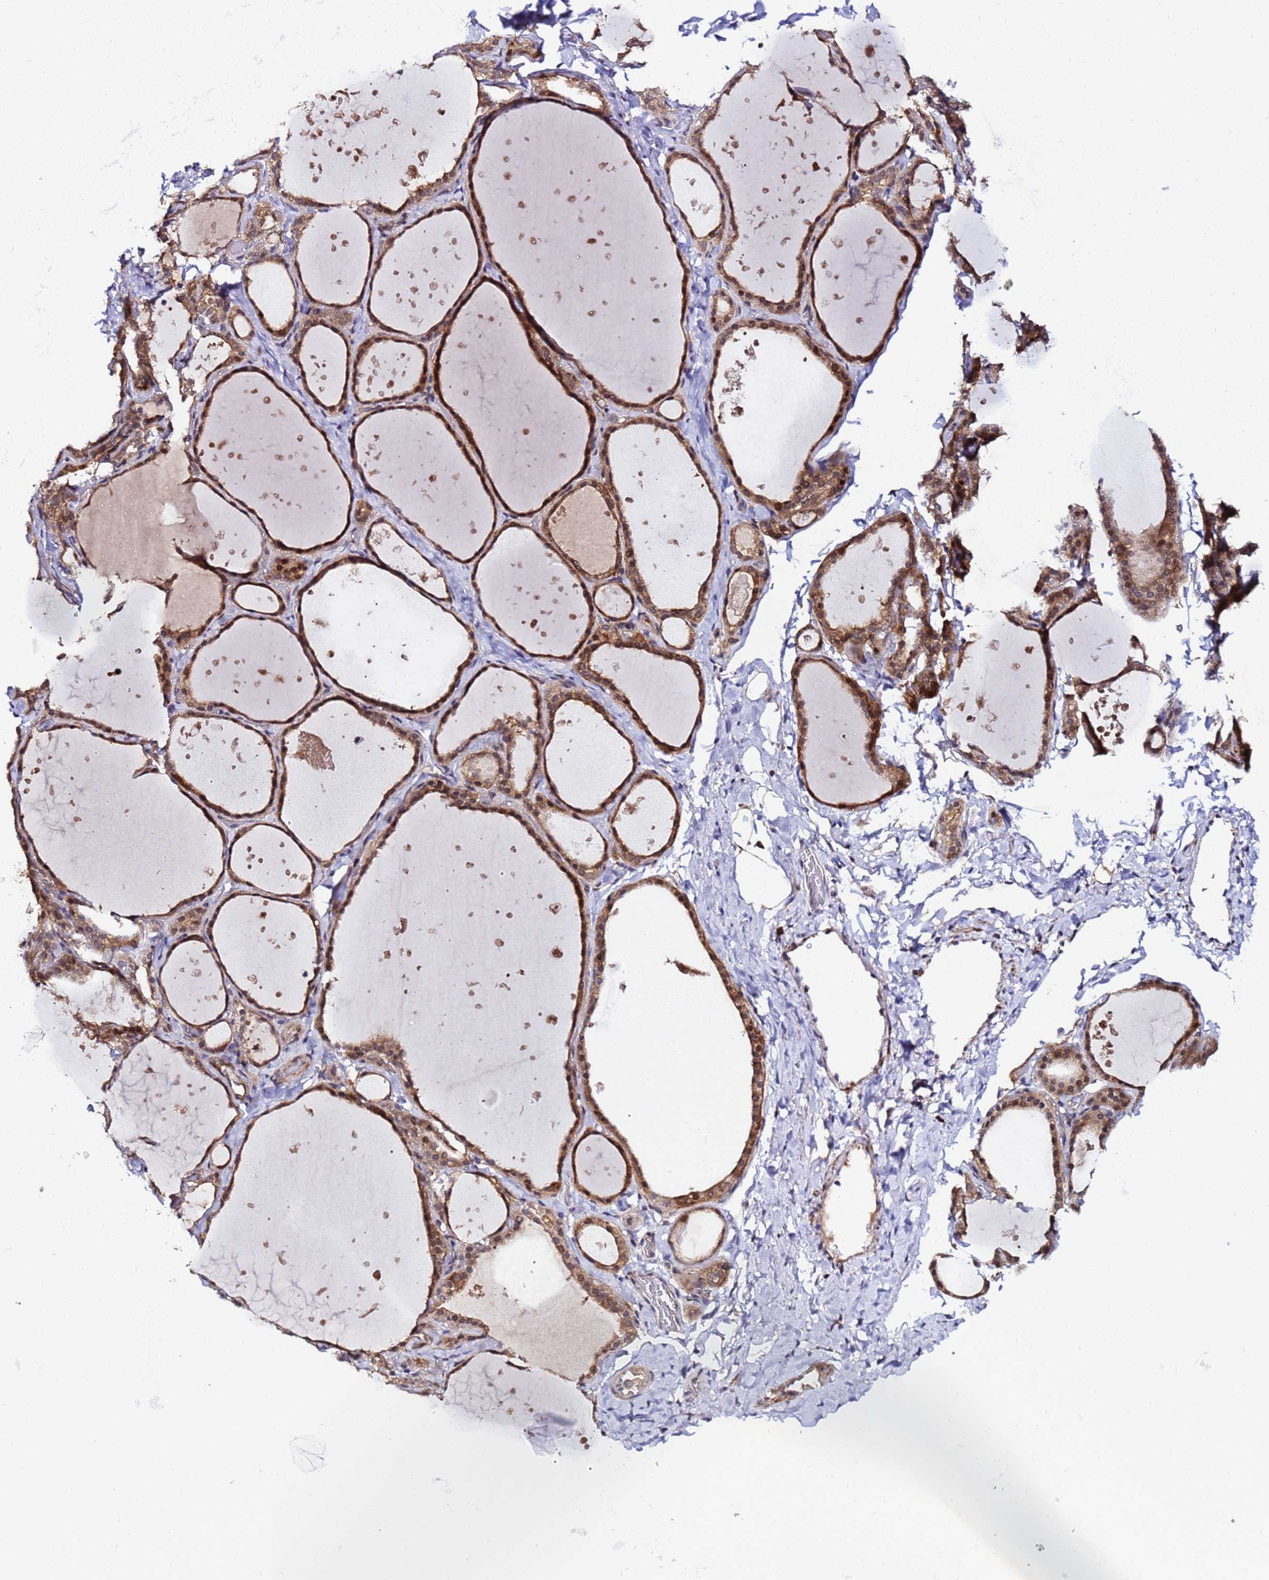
{"staining": {"intensity": "moderate", "quantity": ">75%", "location": "cytoplasmic/membranous,nuclear"}, "tissue": "thyroid gland", "cell_type": "Glandular cells", "image_type": "normal", "snomed": [{"axis": "morphology", "description": "Normal tissue, NOS"}, {"axis": "topography", "description": "Thyroid gland"}], "caption": "Thyroid gland stained with immunohistochemistry demonstrates moderate cytoplasmic/membranous,nuclear staining in about >75% of glandular cells.", "gene": "PLXDC2", "patient": {"sex": "female", "age": 44}}